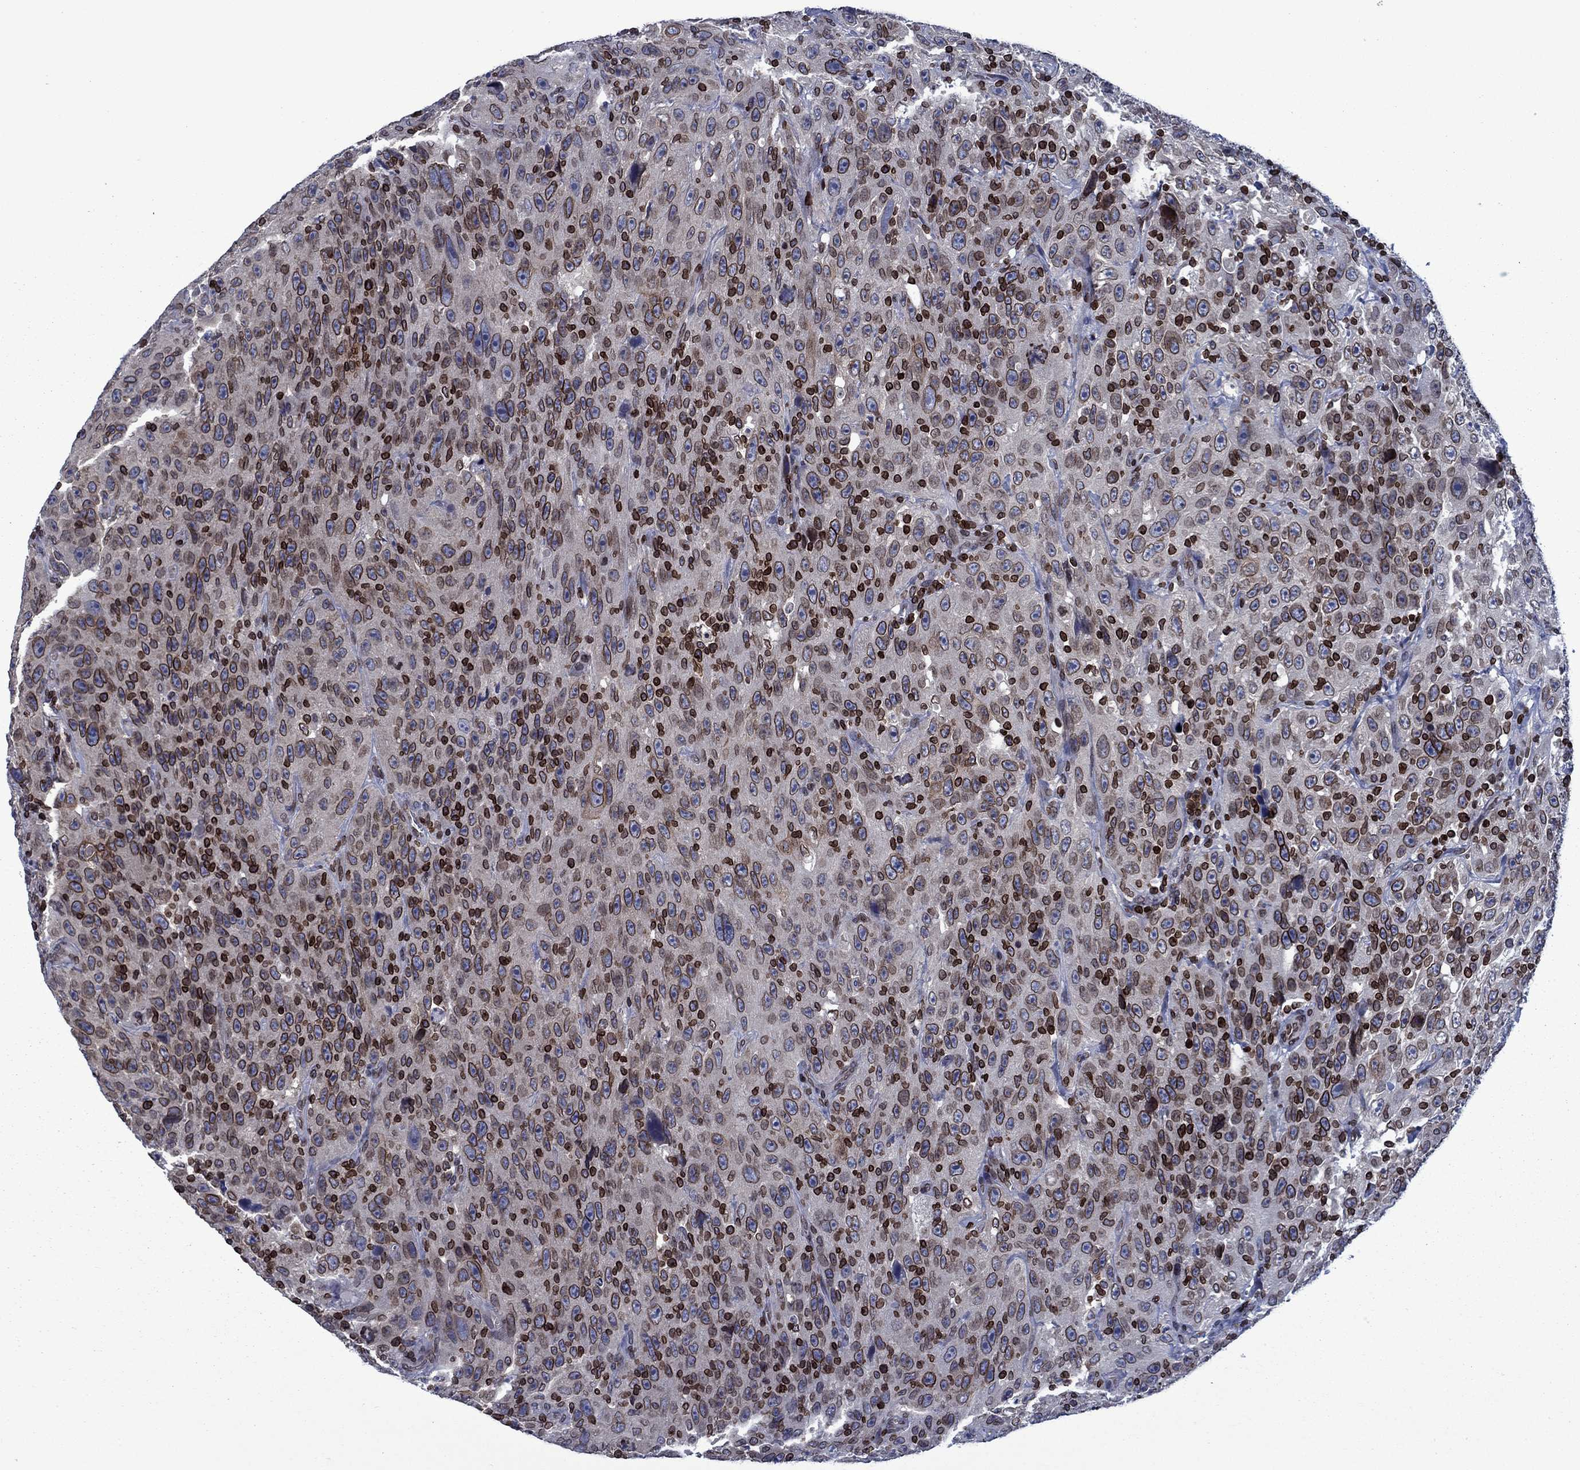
{"staining": {"intensity": "moderate", "quantity": "25%-75%", "location": "cytoplasmic/membranous,nuclear"}, "tissue": "urothelial cancer", "cell_type": "Tumor cells", "image_type": "cancer", "snomed": [{"axis": "morphology", "description": "Urothelial carcinoma, NOS"}, {"axis": "morphology", "description": "Urothelial carcinoma, High grade"}, {"axis": "topography", "description": "Urinary bladder"}], "caption": "Protein staining demonstrates moderate cytoplasmic/membranous and nuclear positivity in about 25%-75% of tumor cells in high-grade urothelial carcinoma.", "gene": "SLA", "patient": {"sex": "female", "age": 73}}